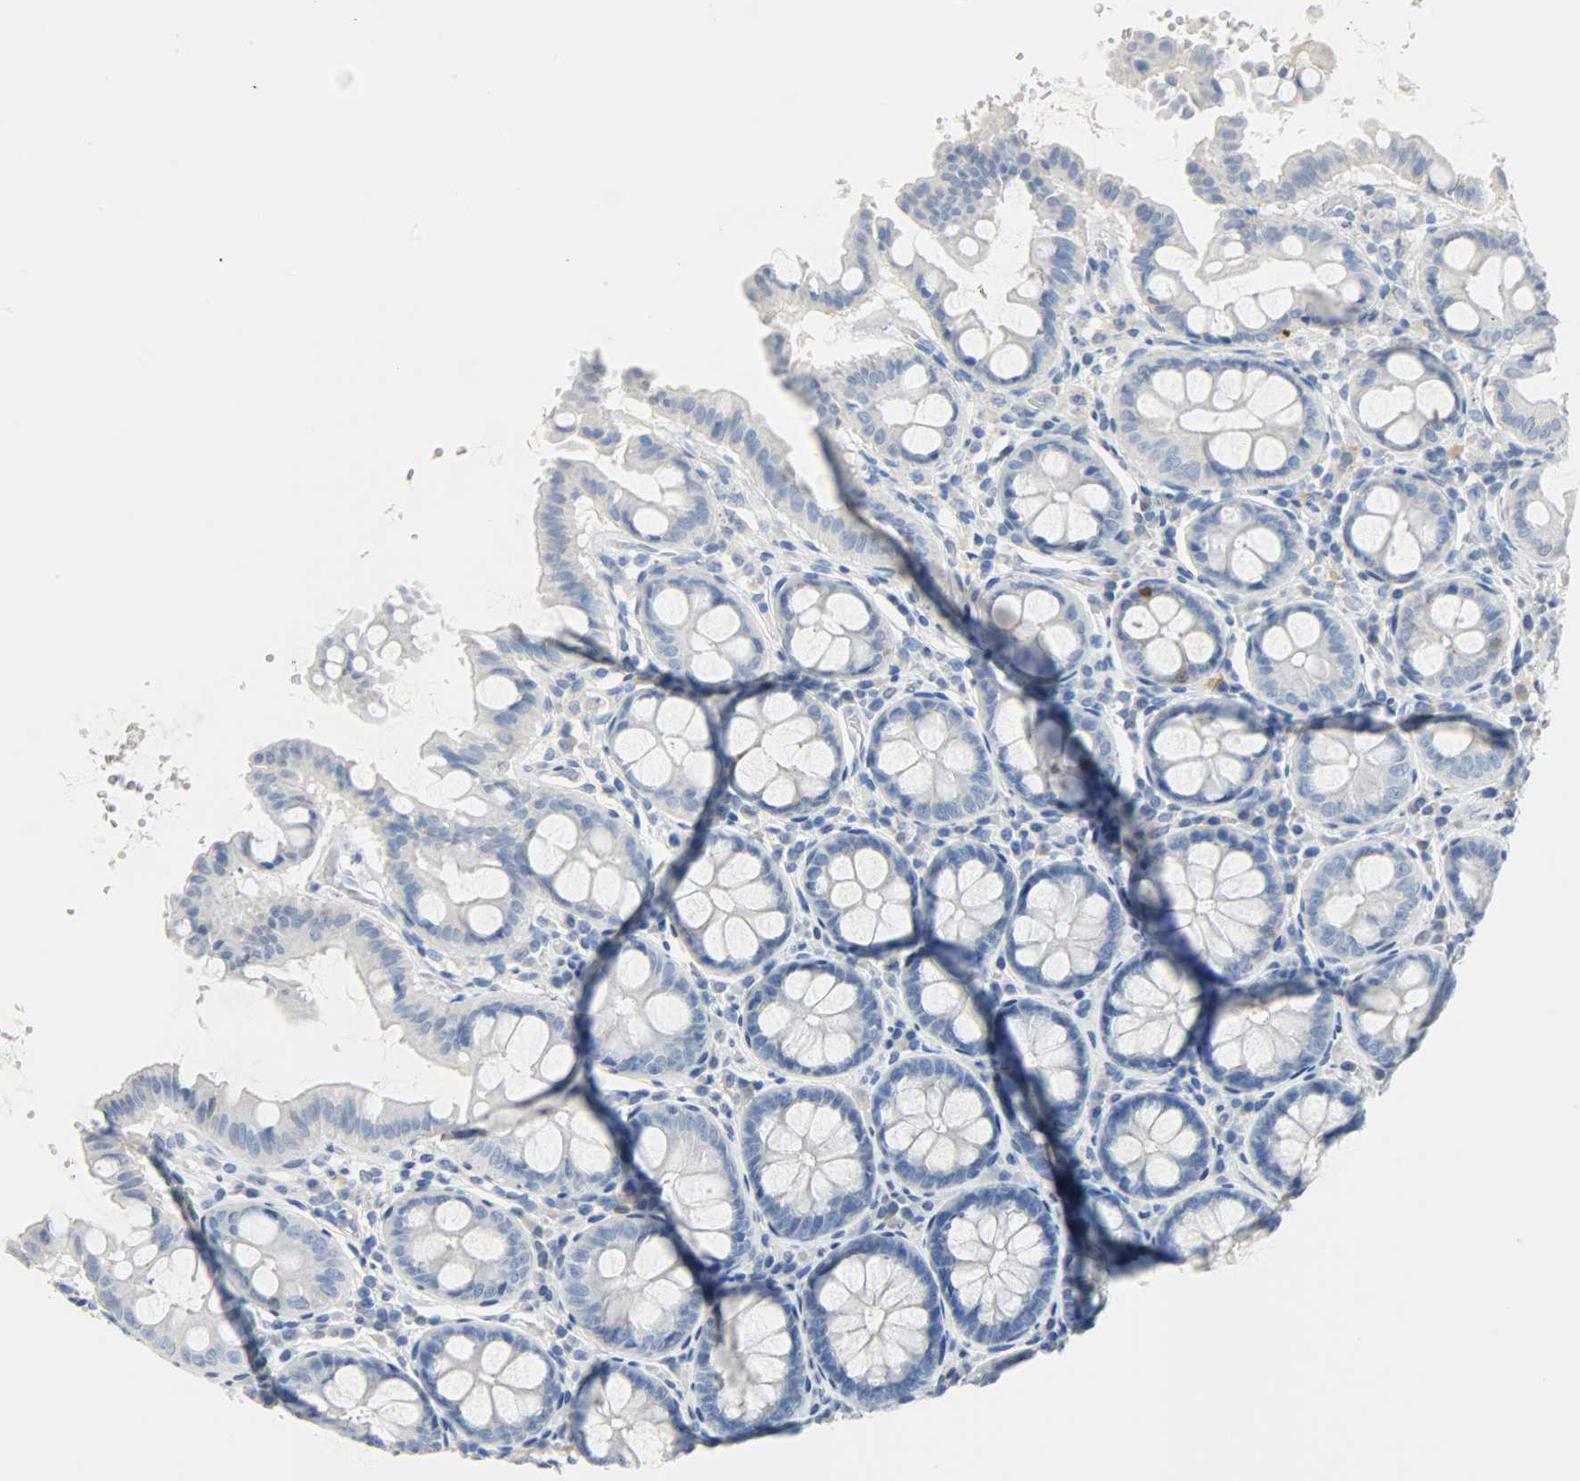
{"staining": {"intensity": "negative", "quantity": "none", "location": "none"}, "tissue": "colon", "cell_type": "Endothelial cells", "image_type": "normal", "snomed": [{"axis": "morphology", "description": "Normal tissue, NOS"}, {"axis": "topography", "description": "Colon"}], "caption": "IHC image of unremarkable colon: human colon stained with DAB (3,3'-diaminobenzidine) reveals no significant protein positivity in endothelial cells.", "gene": "CA3", "patient": {"sex": "female", "age": 61}}